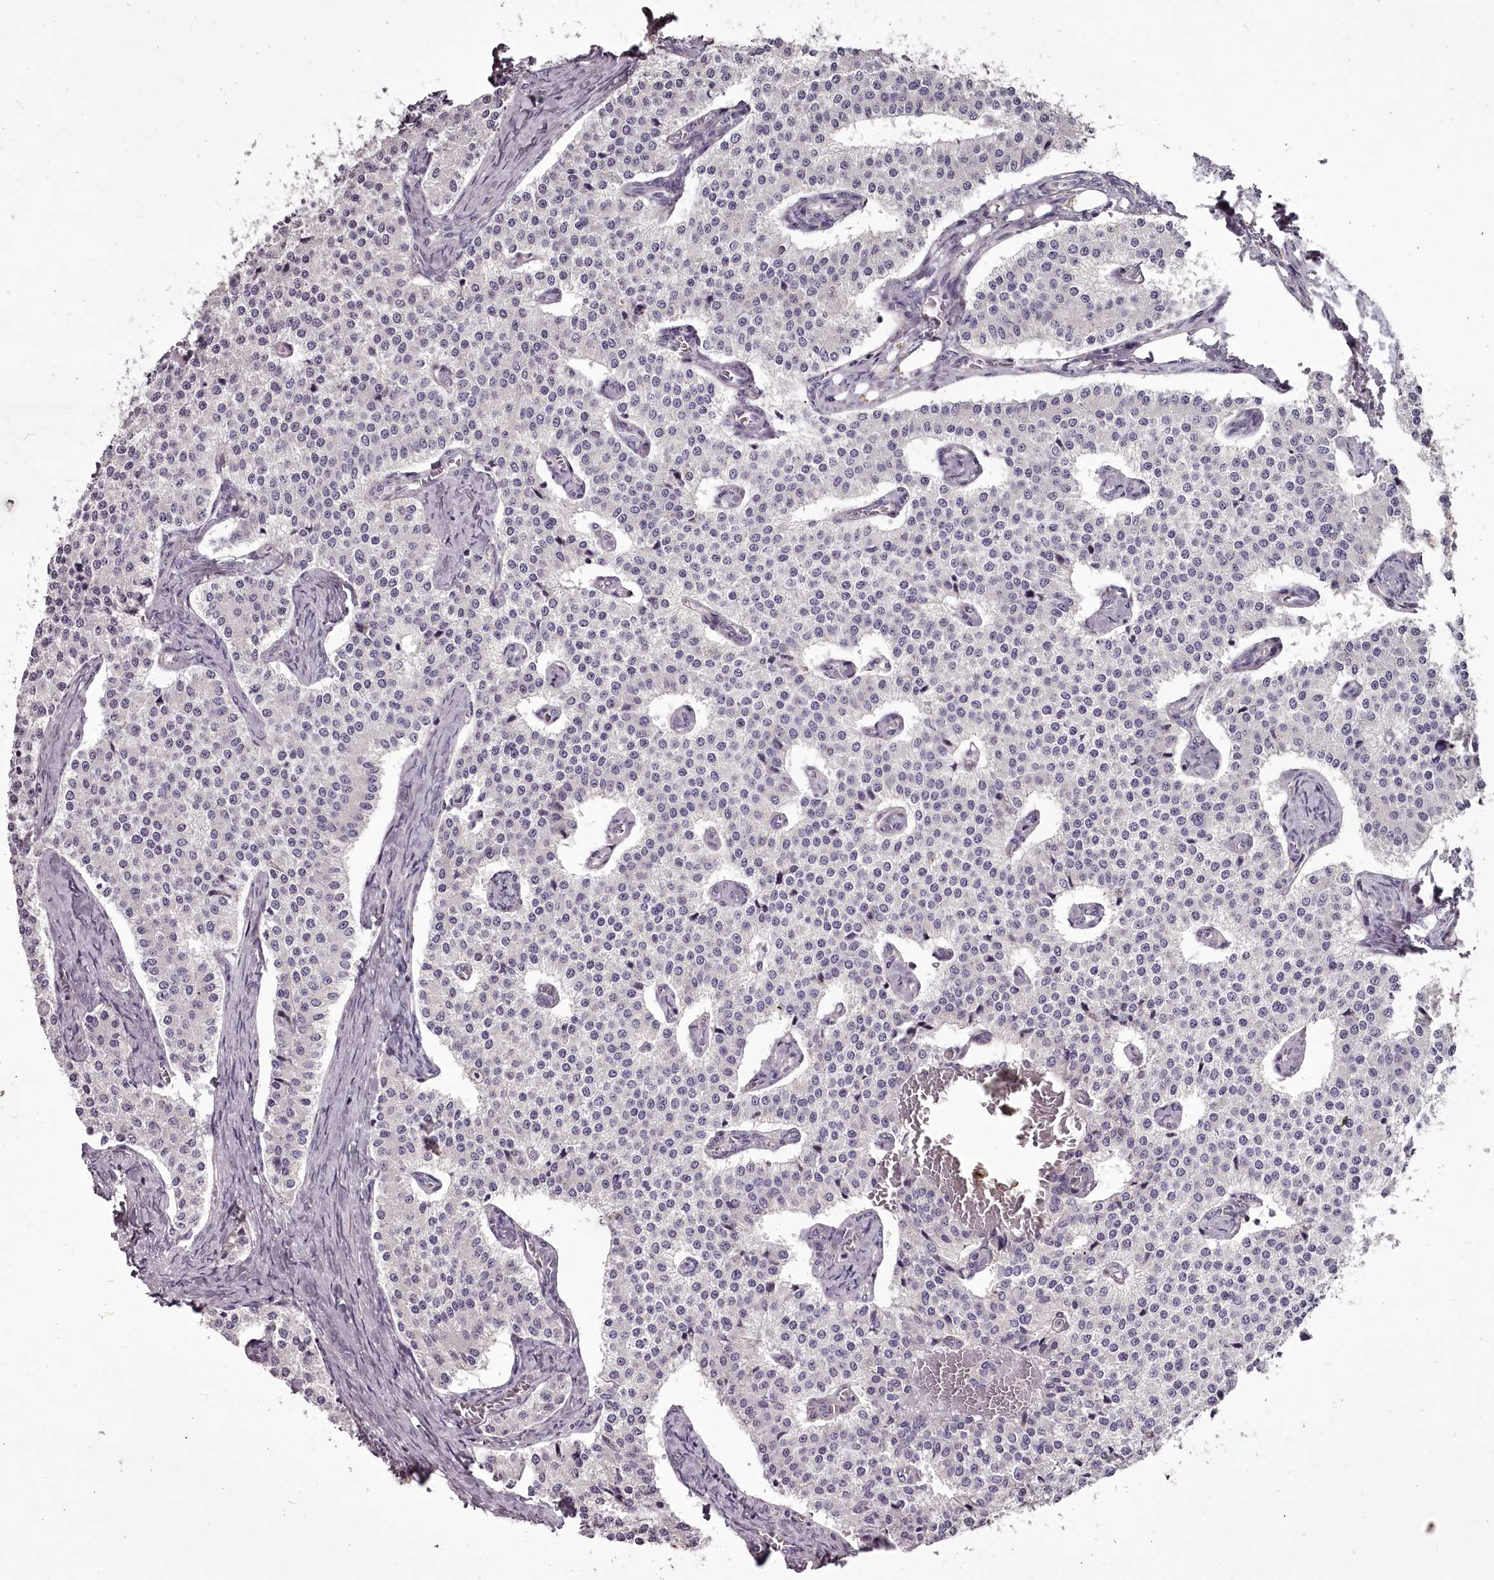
{"staining": {"intensity": "negative", "quantity": "none", "location": "none"}, "tissue": "carcinoid", "cell_type": "Tumor cells", "image_type": "cancer", "snomed": [{"axis": "morphology", "description": "Carcinoid, malignant, NOS"}, {"axis": "topography", "description": "Colon"}], "caption": "This is an immunohistochemistry histopathology image of carcinoid (malignant). There is no expression in tumor cells.", "gene": "STX6", "patient": {"sex": "female", "age": 52}}